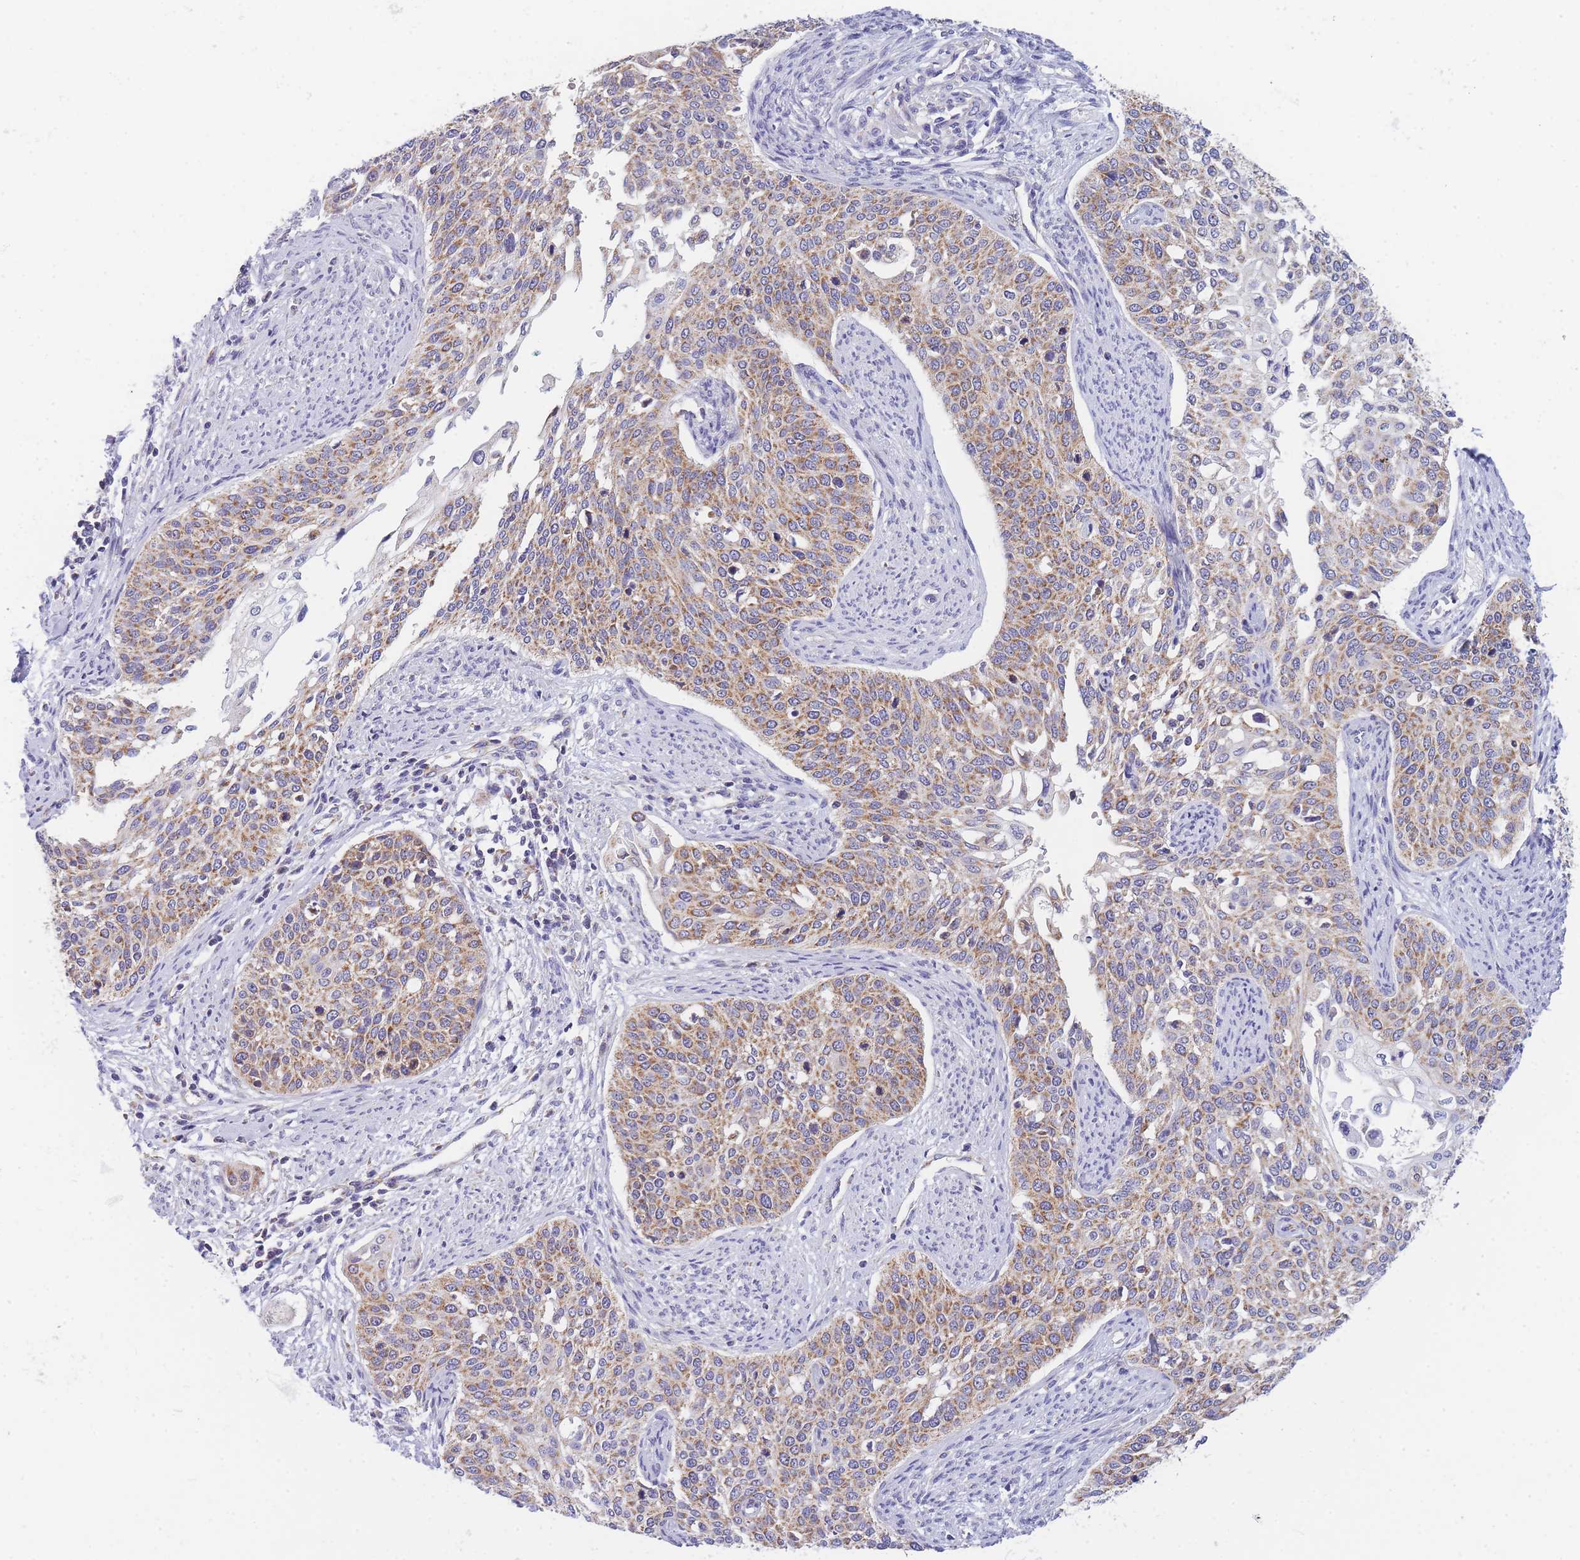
{"staining": {"intensity": "moderate", "quantity": ">75%", "location": "cytoplasmic/membranous"}, "tissue": "cervical cancer", "cell_type": "Tumor cells", "image_type": "cancer", "snomed": [{"axis": "morphology", "description": "Squamous cell carcinoma, NOS"}, {"axis": "topography", "description": "Cervix"}], "caption": "Human cervical cancer stained with a brown dye reveals moderate cytoplasmic/membranous positive expression in about >75% of tumor cells.", "gene": "MRPS11", "patient": {"sex": "female", "age": 44}}